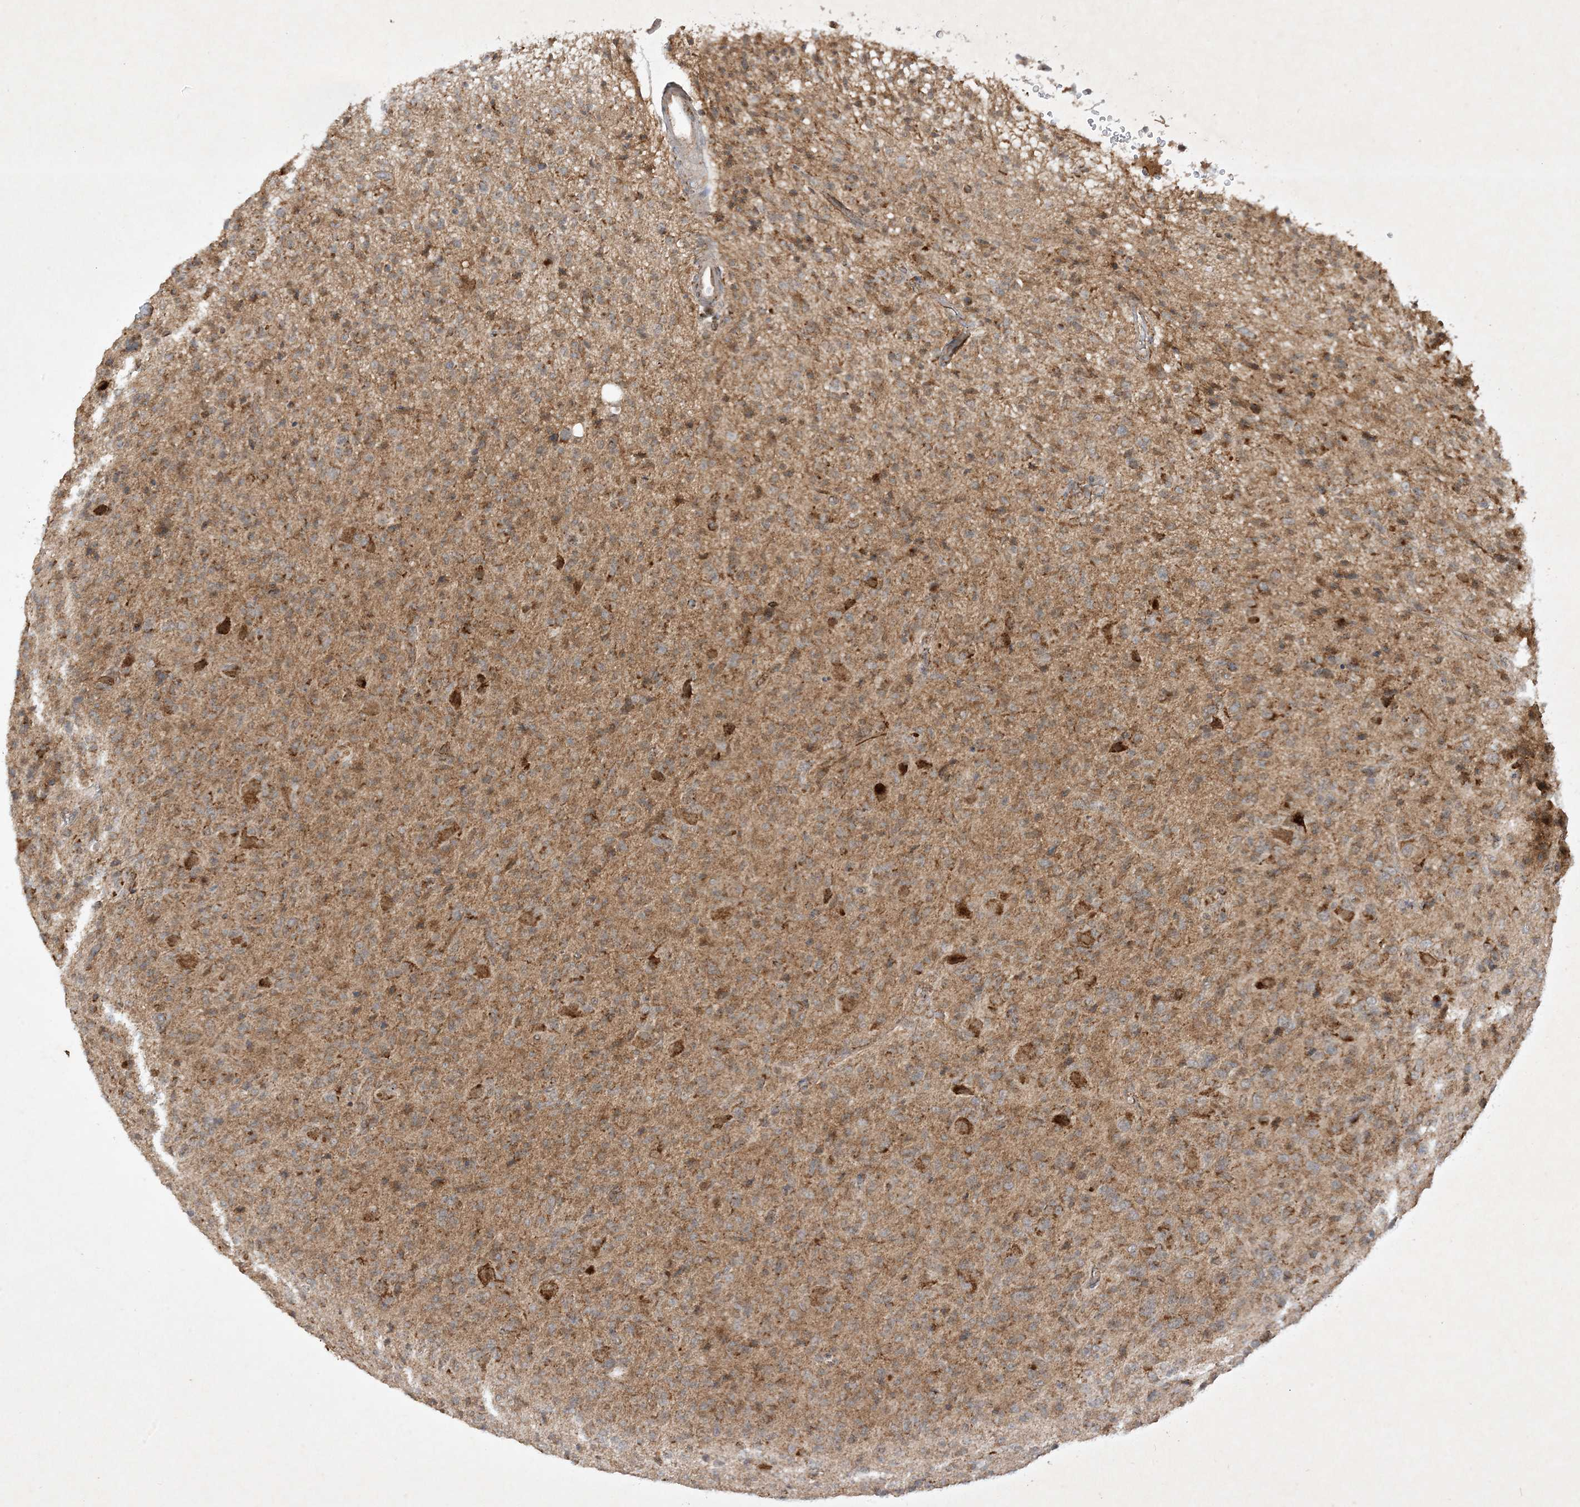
{"staining": {"intensity": "moderate", "quantity": ">75%", "location": "cytoplasmic/membranous"}, "tissue": "glioma", "cell_type": "Tumor cells", "image_type": "cancer", "snomed": [{"axis": "morphology", "description": "Glioma, malignant, High grade"}, {"axis": "topography", "description": "Brain"}], "caption": "Brown immunohistochemical staining in human malignant glioma (high-grade) demonstrates moderate cytoplasmic/membranous staining in approximately >75% of tumor cells.", "gene": "NDUFAF3", "patient": {"sex": "female", "age": 57}}